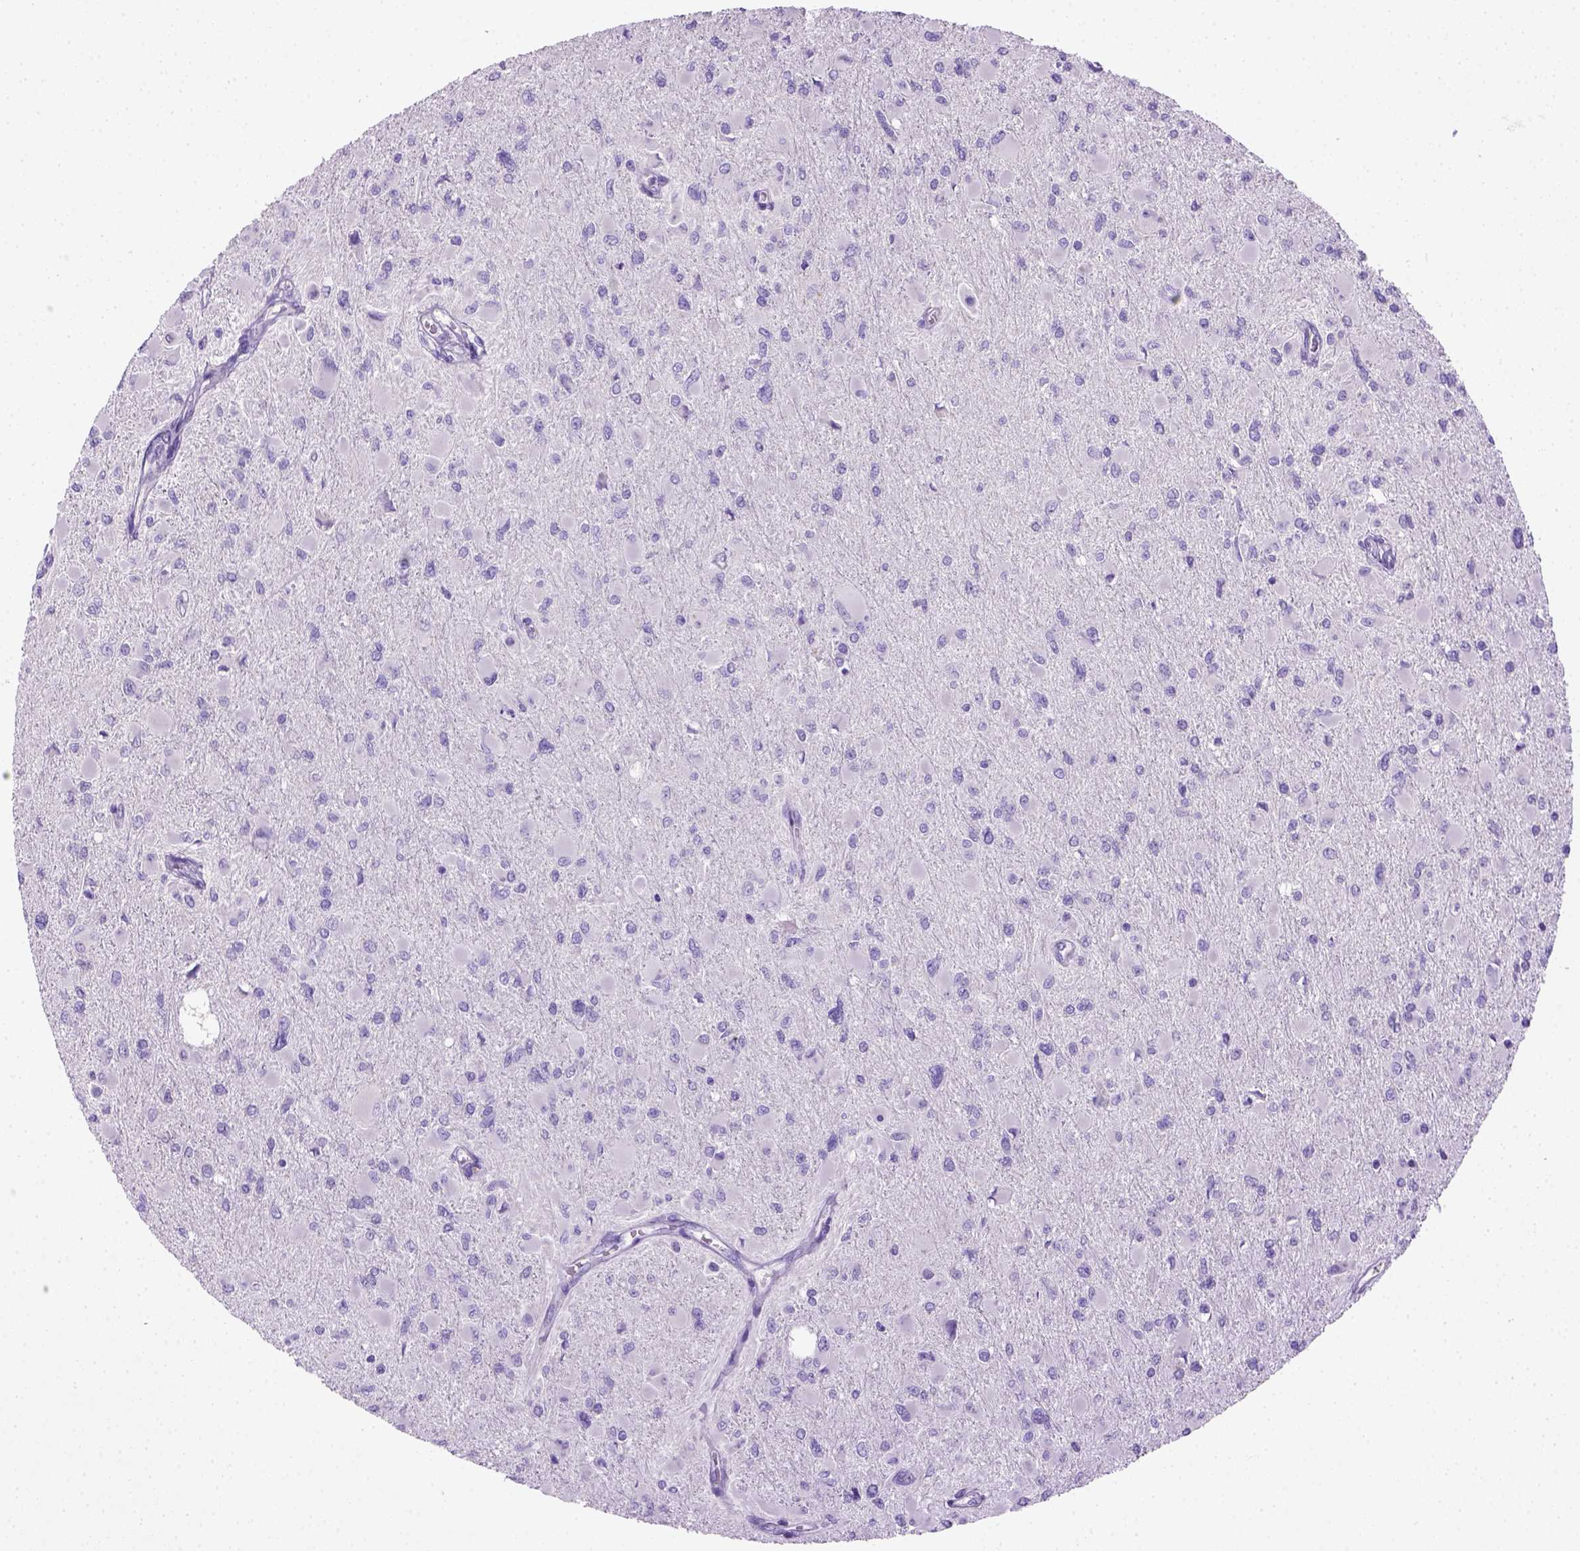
{"staining": {"intensity": "negative", "quantity": "none", "location": "none"}, "tissue": "glioma", "cell_type": "Tumor cells", "image_type": "cancer", "snomed": [{"axis": "morphology", "description": "Glioma, malignant, High grade"}, {"axis": "topography", "description": "Cerebral cortex"}], "caption": "DAB immunohistochemical staining of human high-grade glioma (malignant) shows no significant expression in tumor cells.", "gene": "KRT71", "patient": {"sex": "female", "age": 36}}